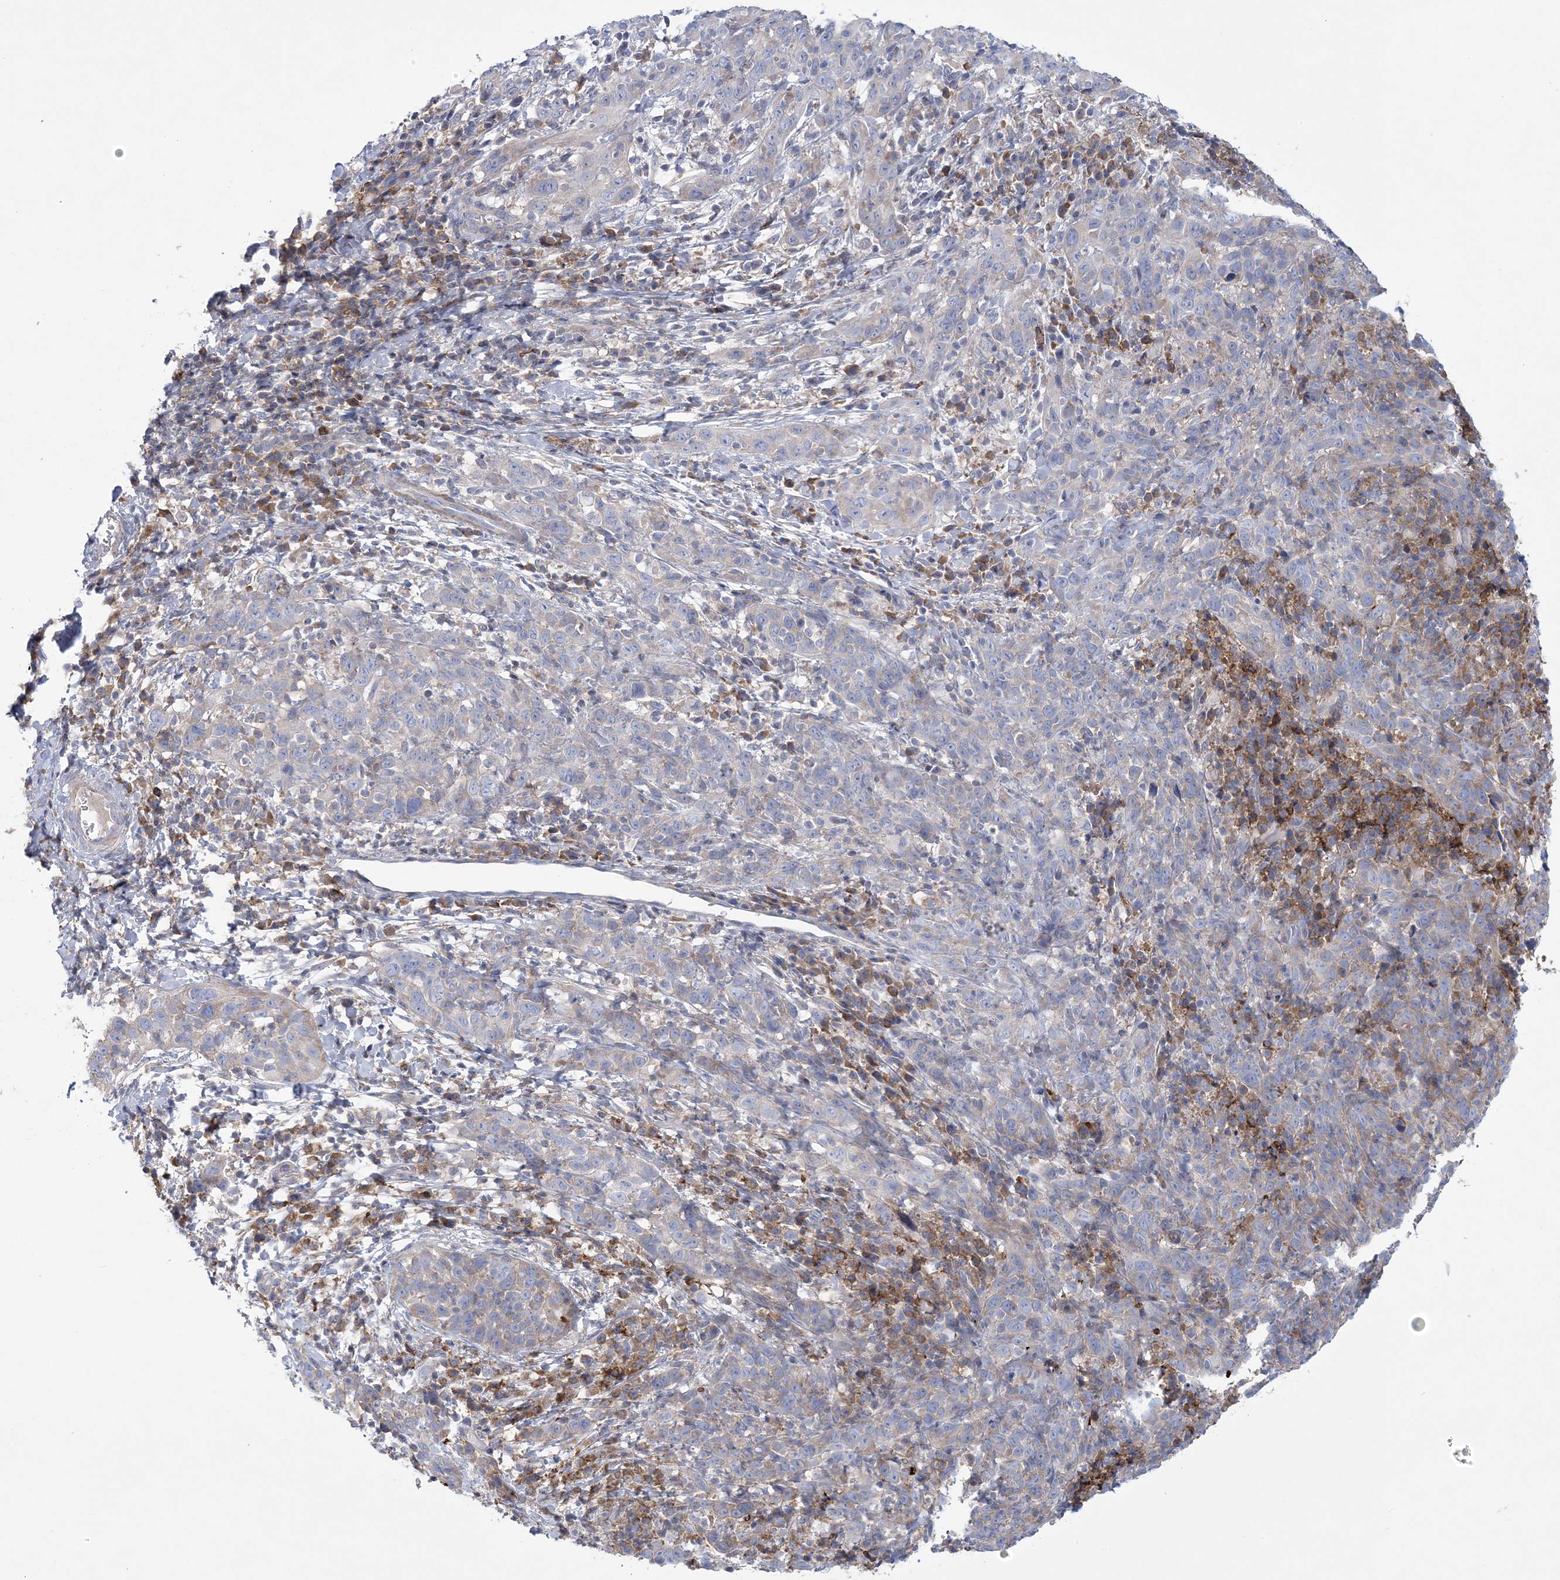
{"staining": {"intensity": "negative", "quantity": "none", "location": "none"}, "tissue": "cervical cancer", "cell_type": "Tumor cells", "image_type": "cancer", "snomed": [{"axis": "morphology", "description": "Squamous cell carcinoma, NOS"}, {"axis": "topography", "description": "Cervix"}], "caption": "Tumor cells show no significant protein expression in cervical cancer.", "gene": "ARSJ", "patient": {"sex": "female", "age": 46}}